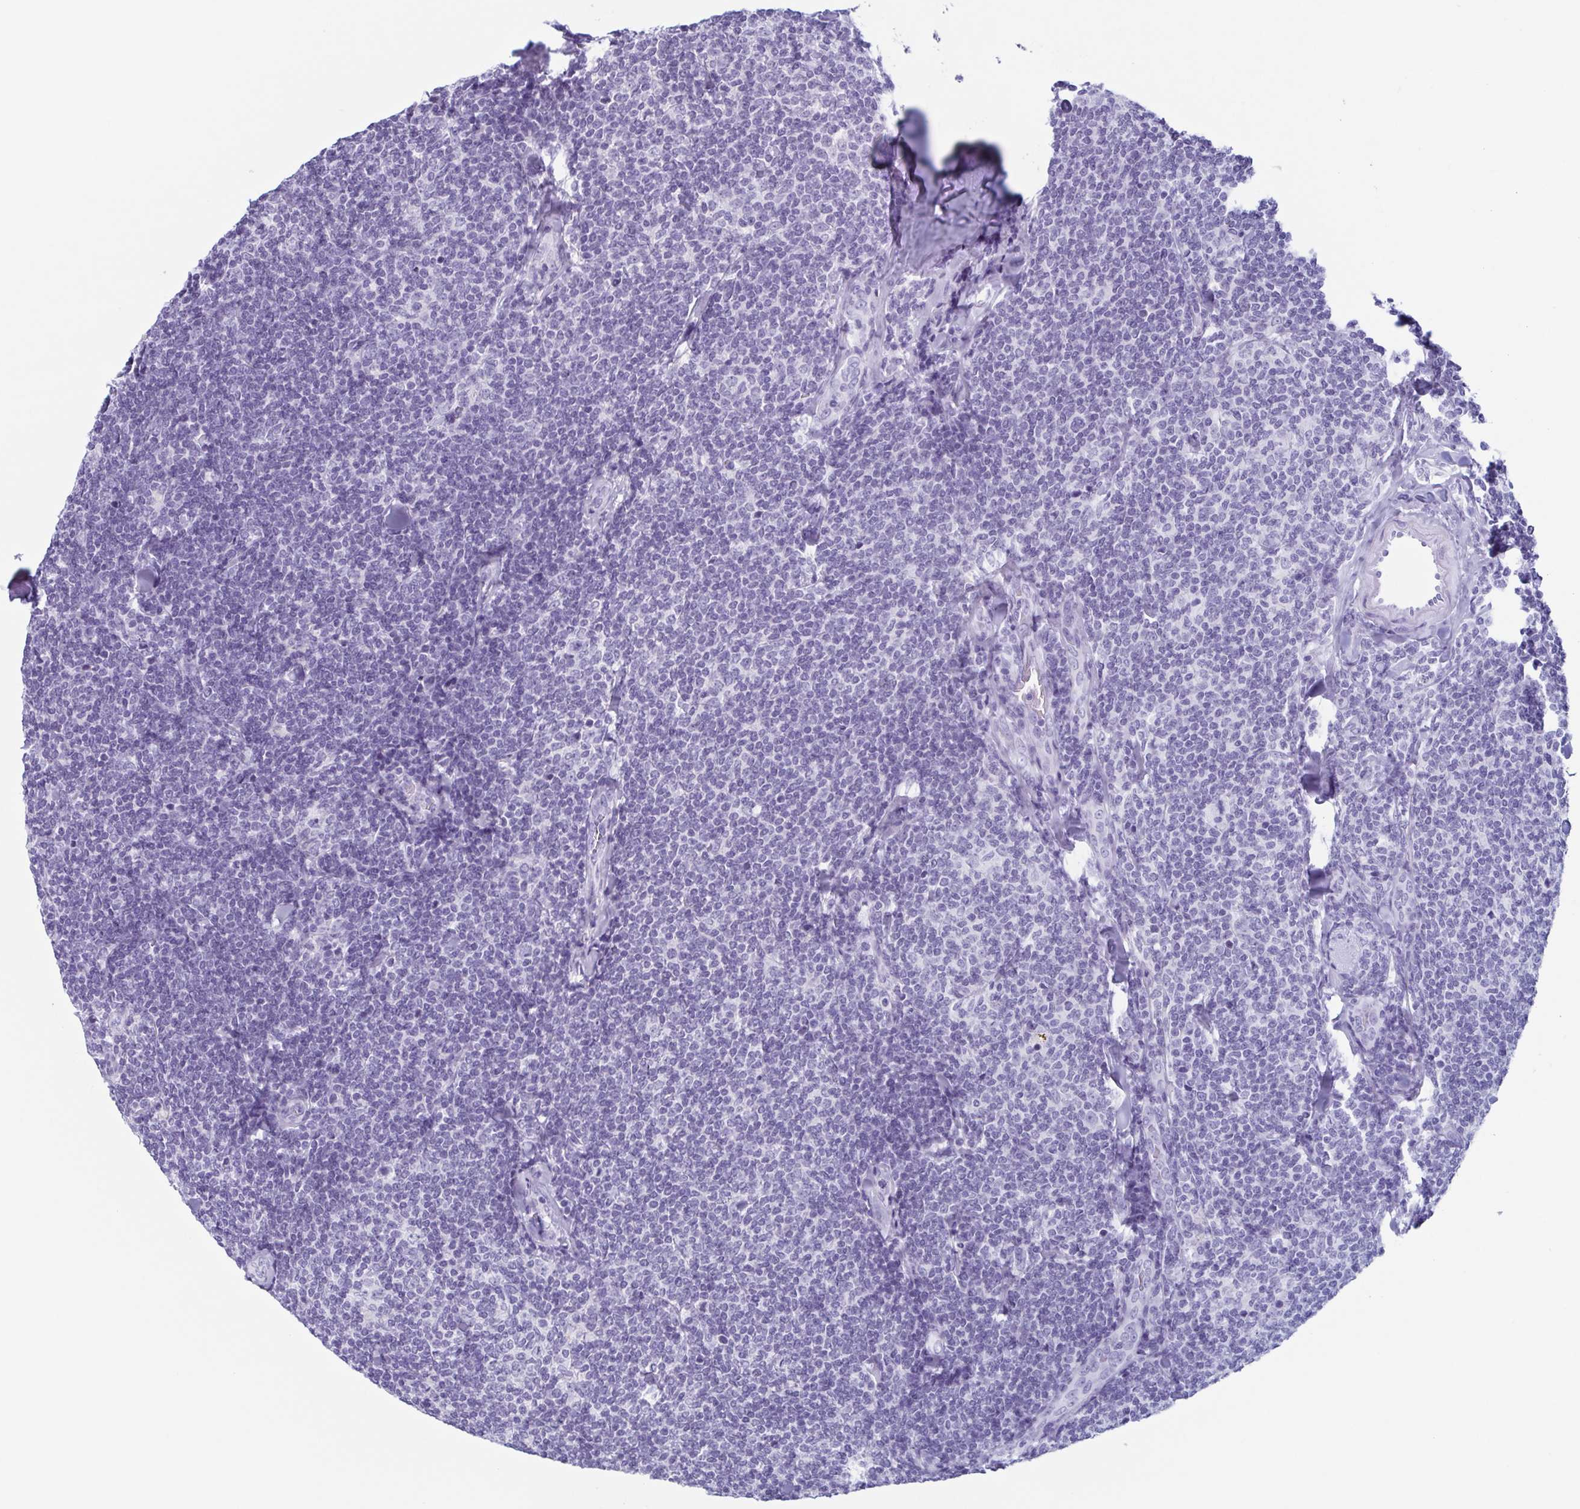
{"staining": {"intensity": "negative", "quantity": "none", "location": "none"}, "tissue": "lymphoma", "cell_type": "Tumor cells", "image_type": "cancer", "snomed": [{"axis": "morphology", "description": "Malignant lymphoma, non-Hodgkin's type, Low grade"}, {"axis": "topography", "description": "Lymph node"}], "caption": "Immunohistochemistry (IHC) of lymphoma demonstrates no staining in tumor cells.", "gene": "ENKUR", "patient": {"sex": "female", "age": 56}}